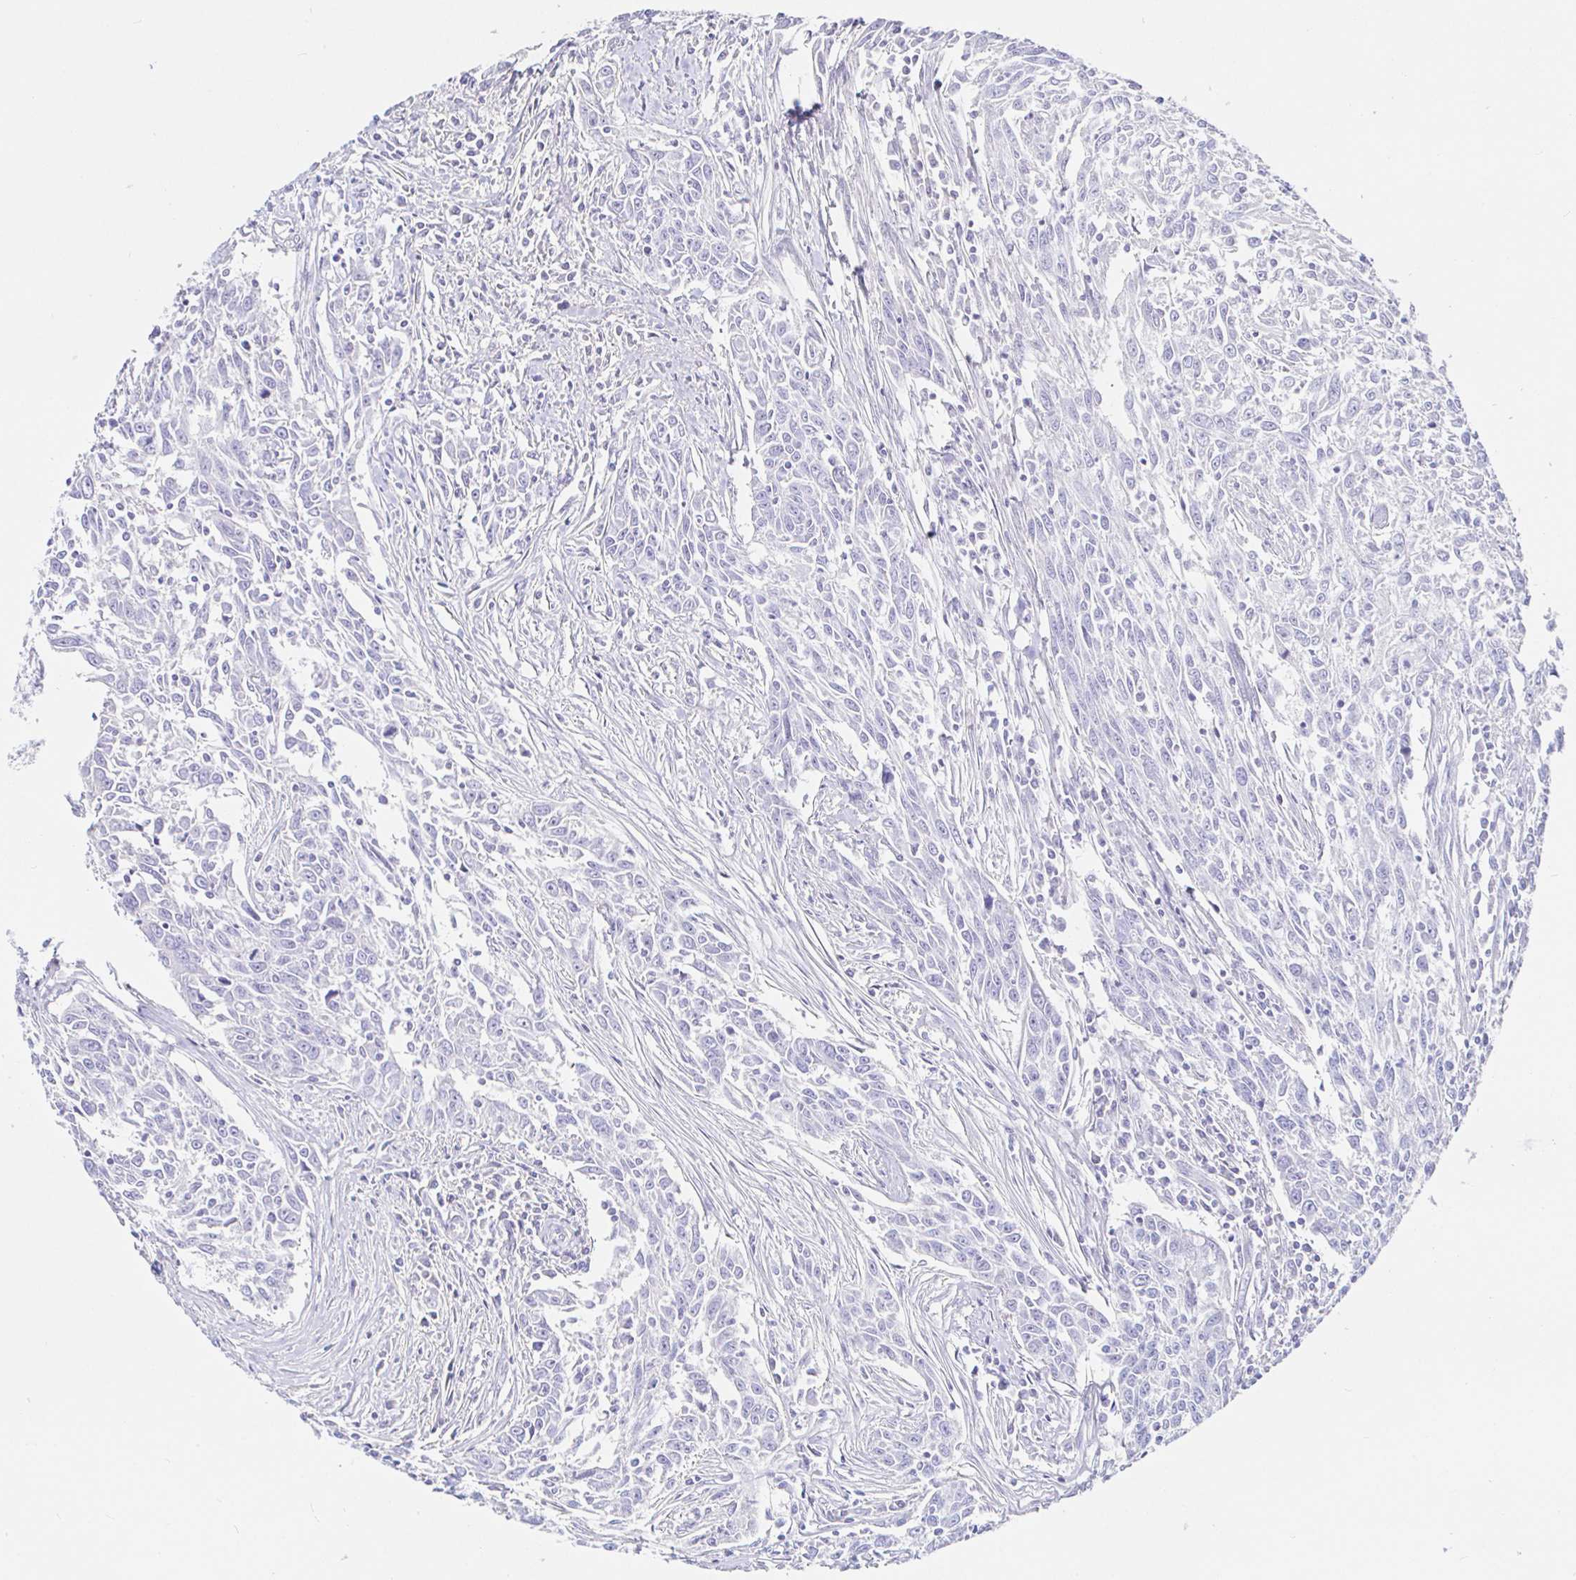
{"staining": {"intensity": "negative", "quantity": "none", "location": "none"}, "tissue": "breast cancer", "cell_type": "Tumor cells", "image_type": "cancer", "snomed": [{"axis": "morphology", "description": "Duct carcinoma"}, {"axis": "topography", "description": "Breast"}], "caption": "The immunohistochemistry micrograph has no significant positivity in tumor cells of intraductal carcinoma (breast) tissue.", "gene": "SAA4", "patient": {"sex": "female", "age": 50}}